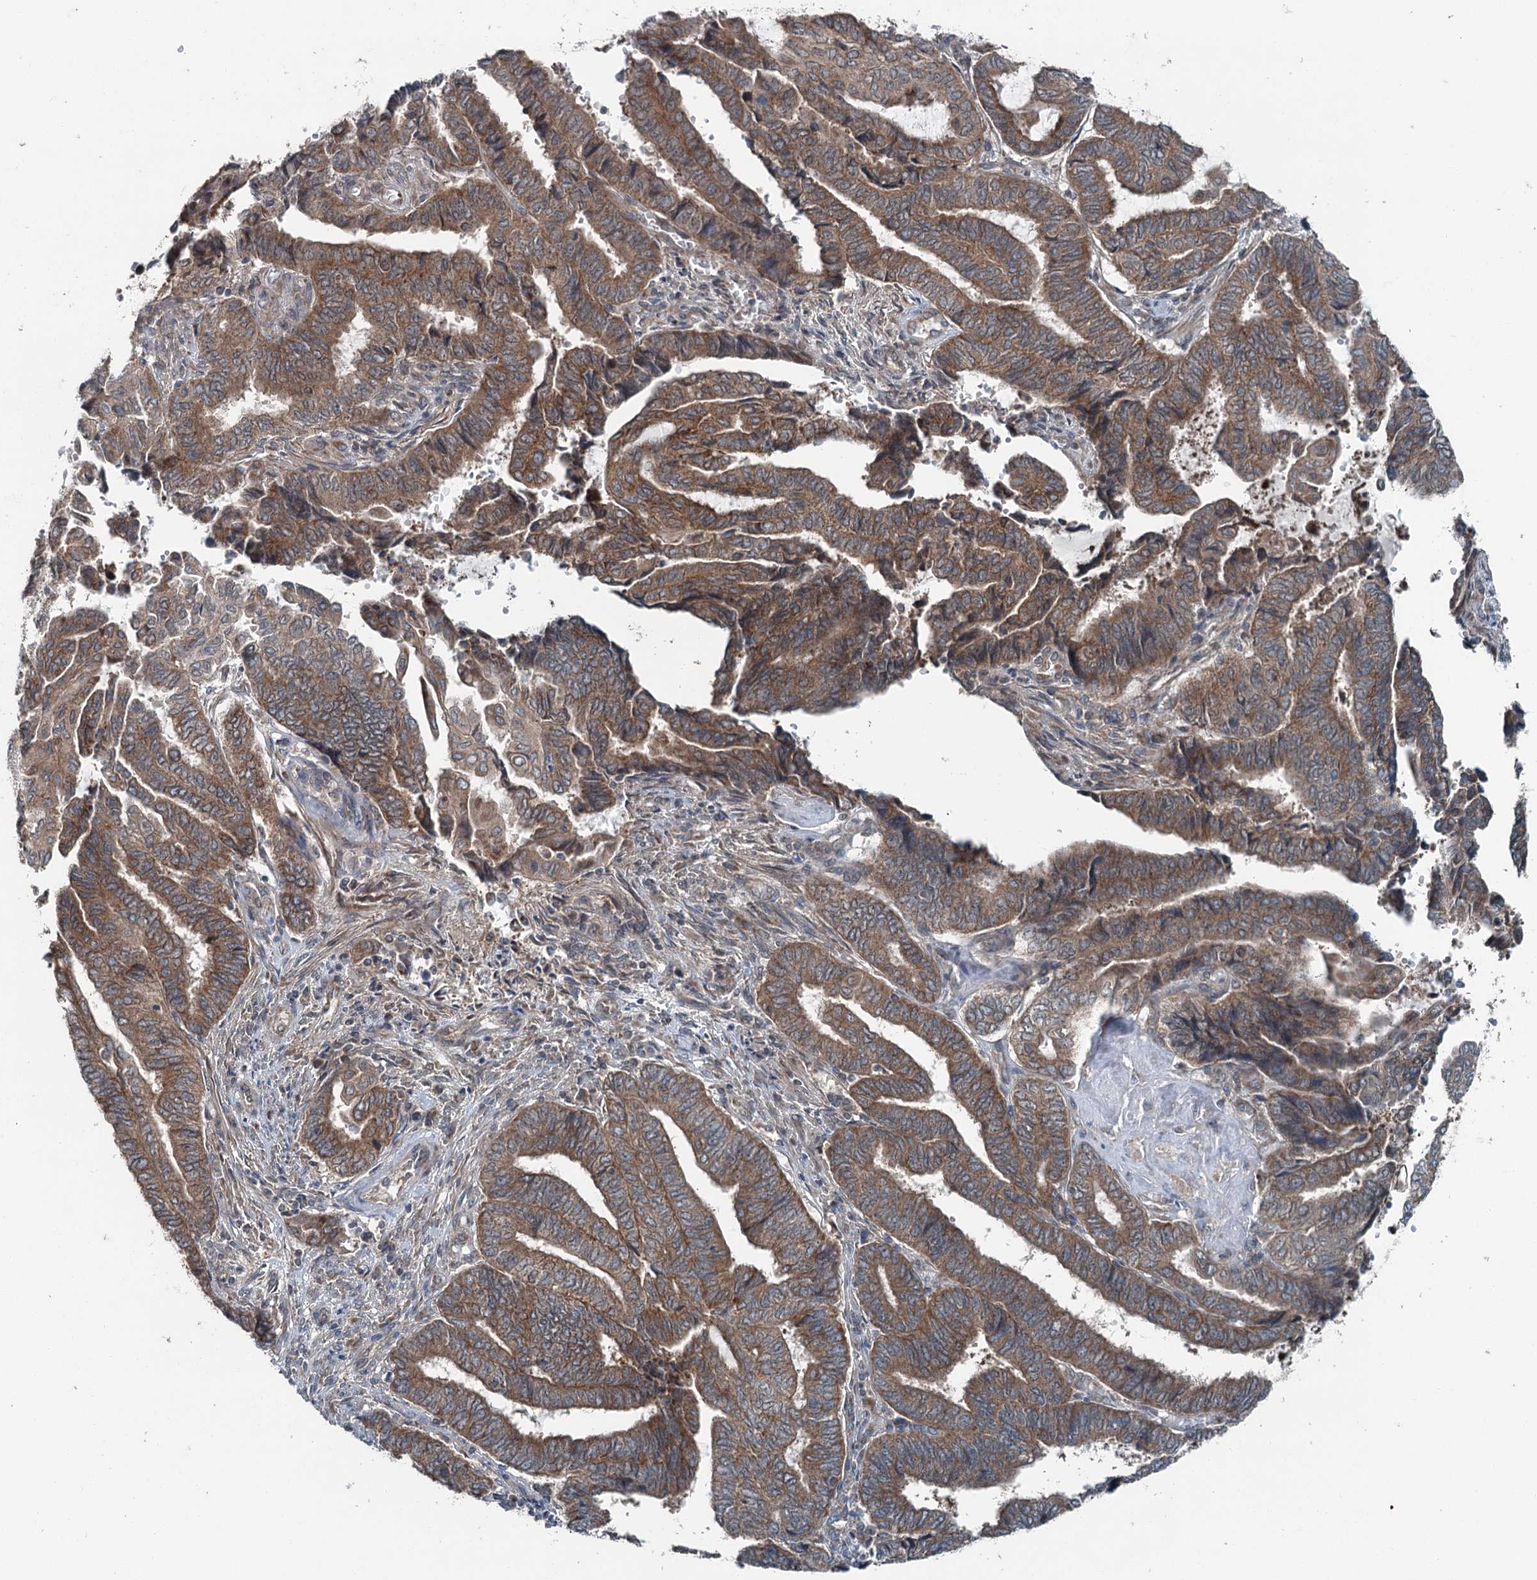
{"staining": {"intensity": "moderate", "quantity": ">75%", "location": "cytoplasmic/membranous"}, "tissue": "endometrial cancer", "cell_type": "Tumor cells", "image_type": "cancer", "snomed": [{"axis": "morphology", "description": "Adenocarcinoma, NOS"}, {"axis": "topography", "description": "Uterus"}, {"axis": "topography", "description": "Endometrium"}], "caption": "Endometrial adenocarcinoma stained with a brown dye exhibits moderate cytoplasmic/membranous positive positivity in approximately >75% of tumor cells.", "gene": "WAPL", "patient": {"sex": "female", "age": 70}}